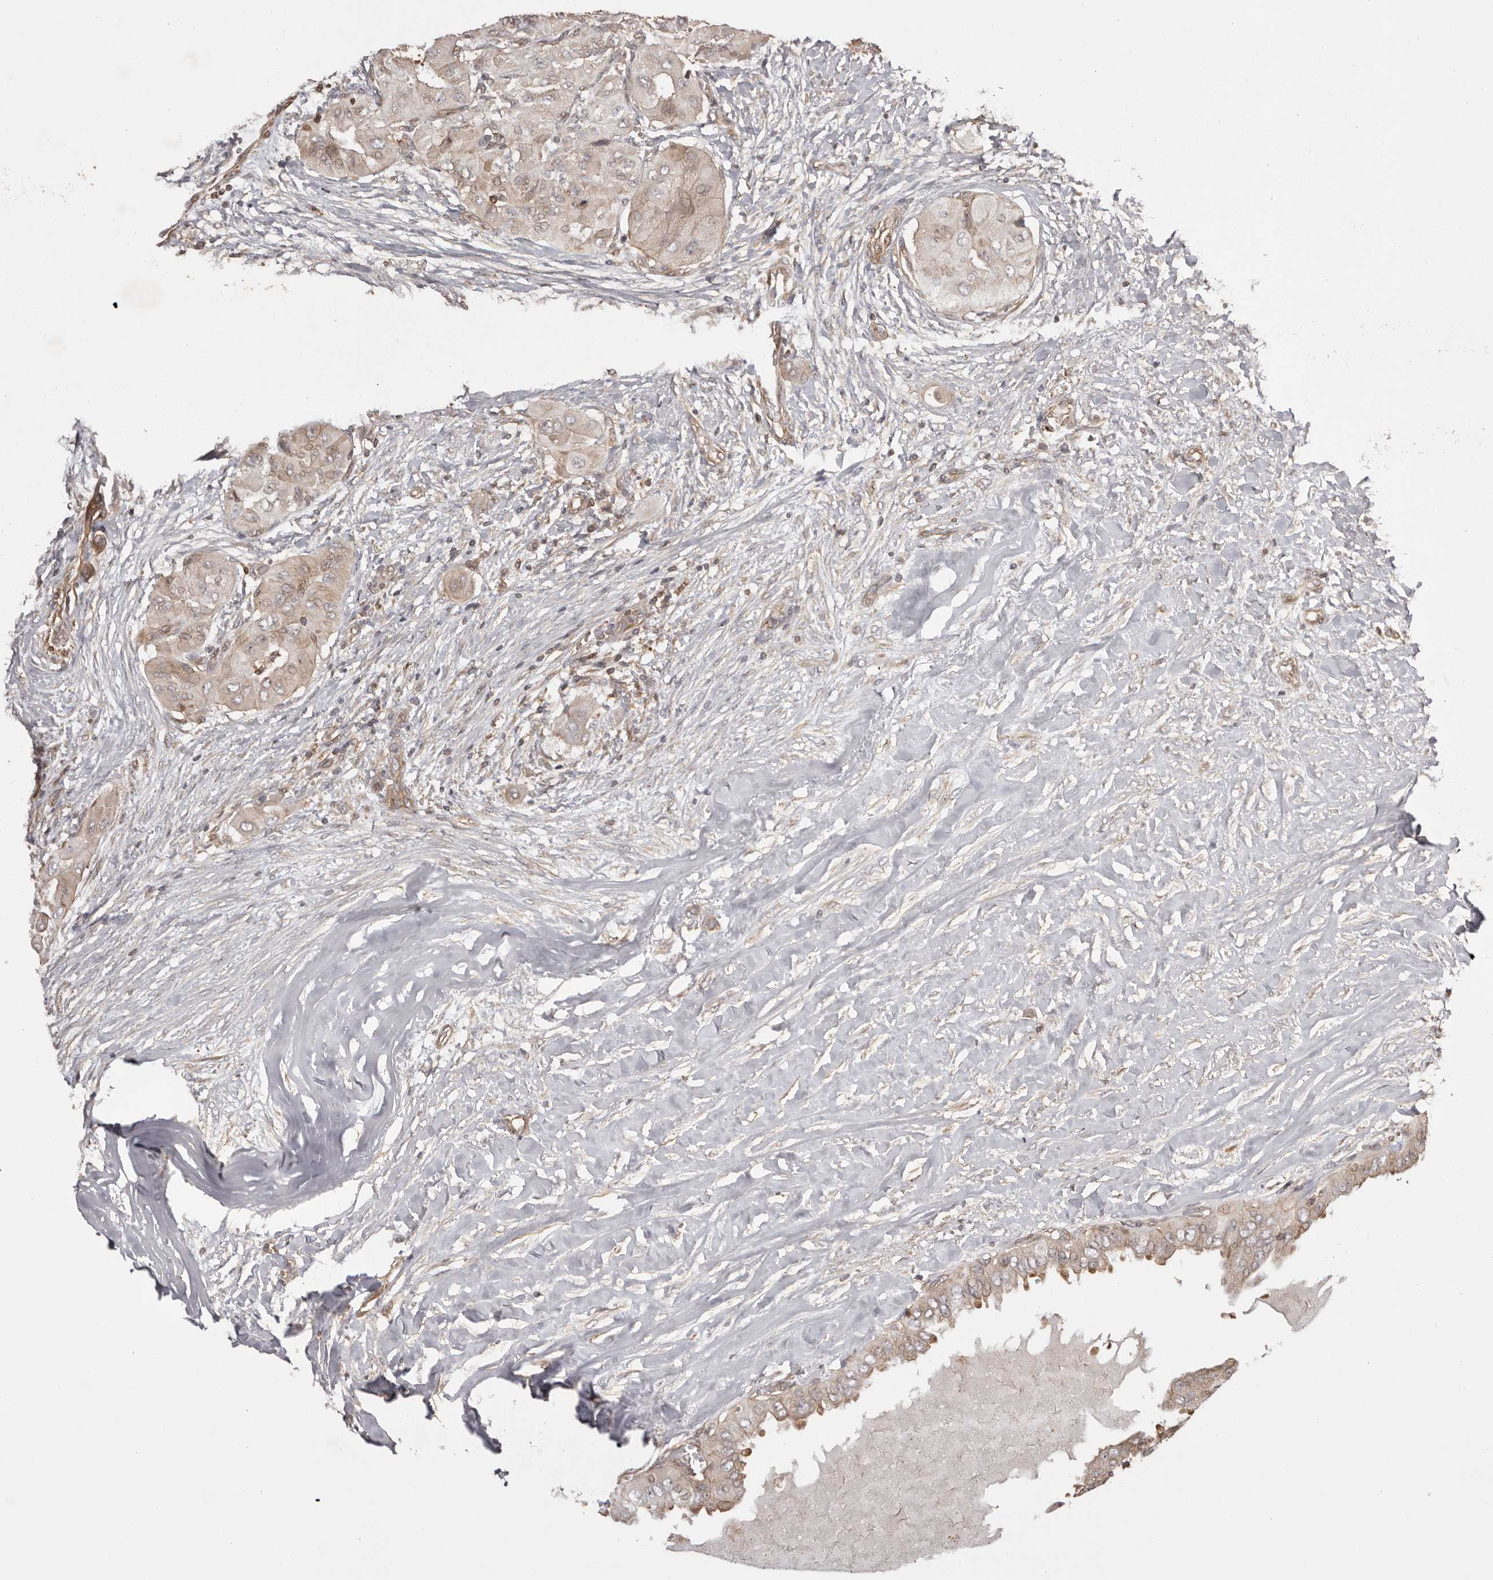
{"staining": {"intensity": "weak", "quantity": ">75%", "location": "cytoplasmic/membranous"}, "tissue": "thyroid cancer", "cell_type": "Tumor cells", "image_type": "cancer", "snomed": [{"axis": "morphology", "description": "Papillary adenocarcinoma, NOS"}, {"axis": "topography", "description": "Thyroid gland"}], "caption": "A histopathology image of thyroid papillary adenocarcinoma stained for a protein demonstrates weak cytoplasmic/membranous brown staining in tumor cells.", "gene": "NFKBIA", "patient": {"sex": "female", "age": 59}}